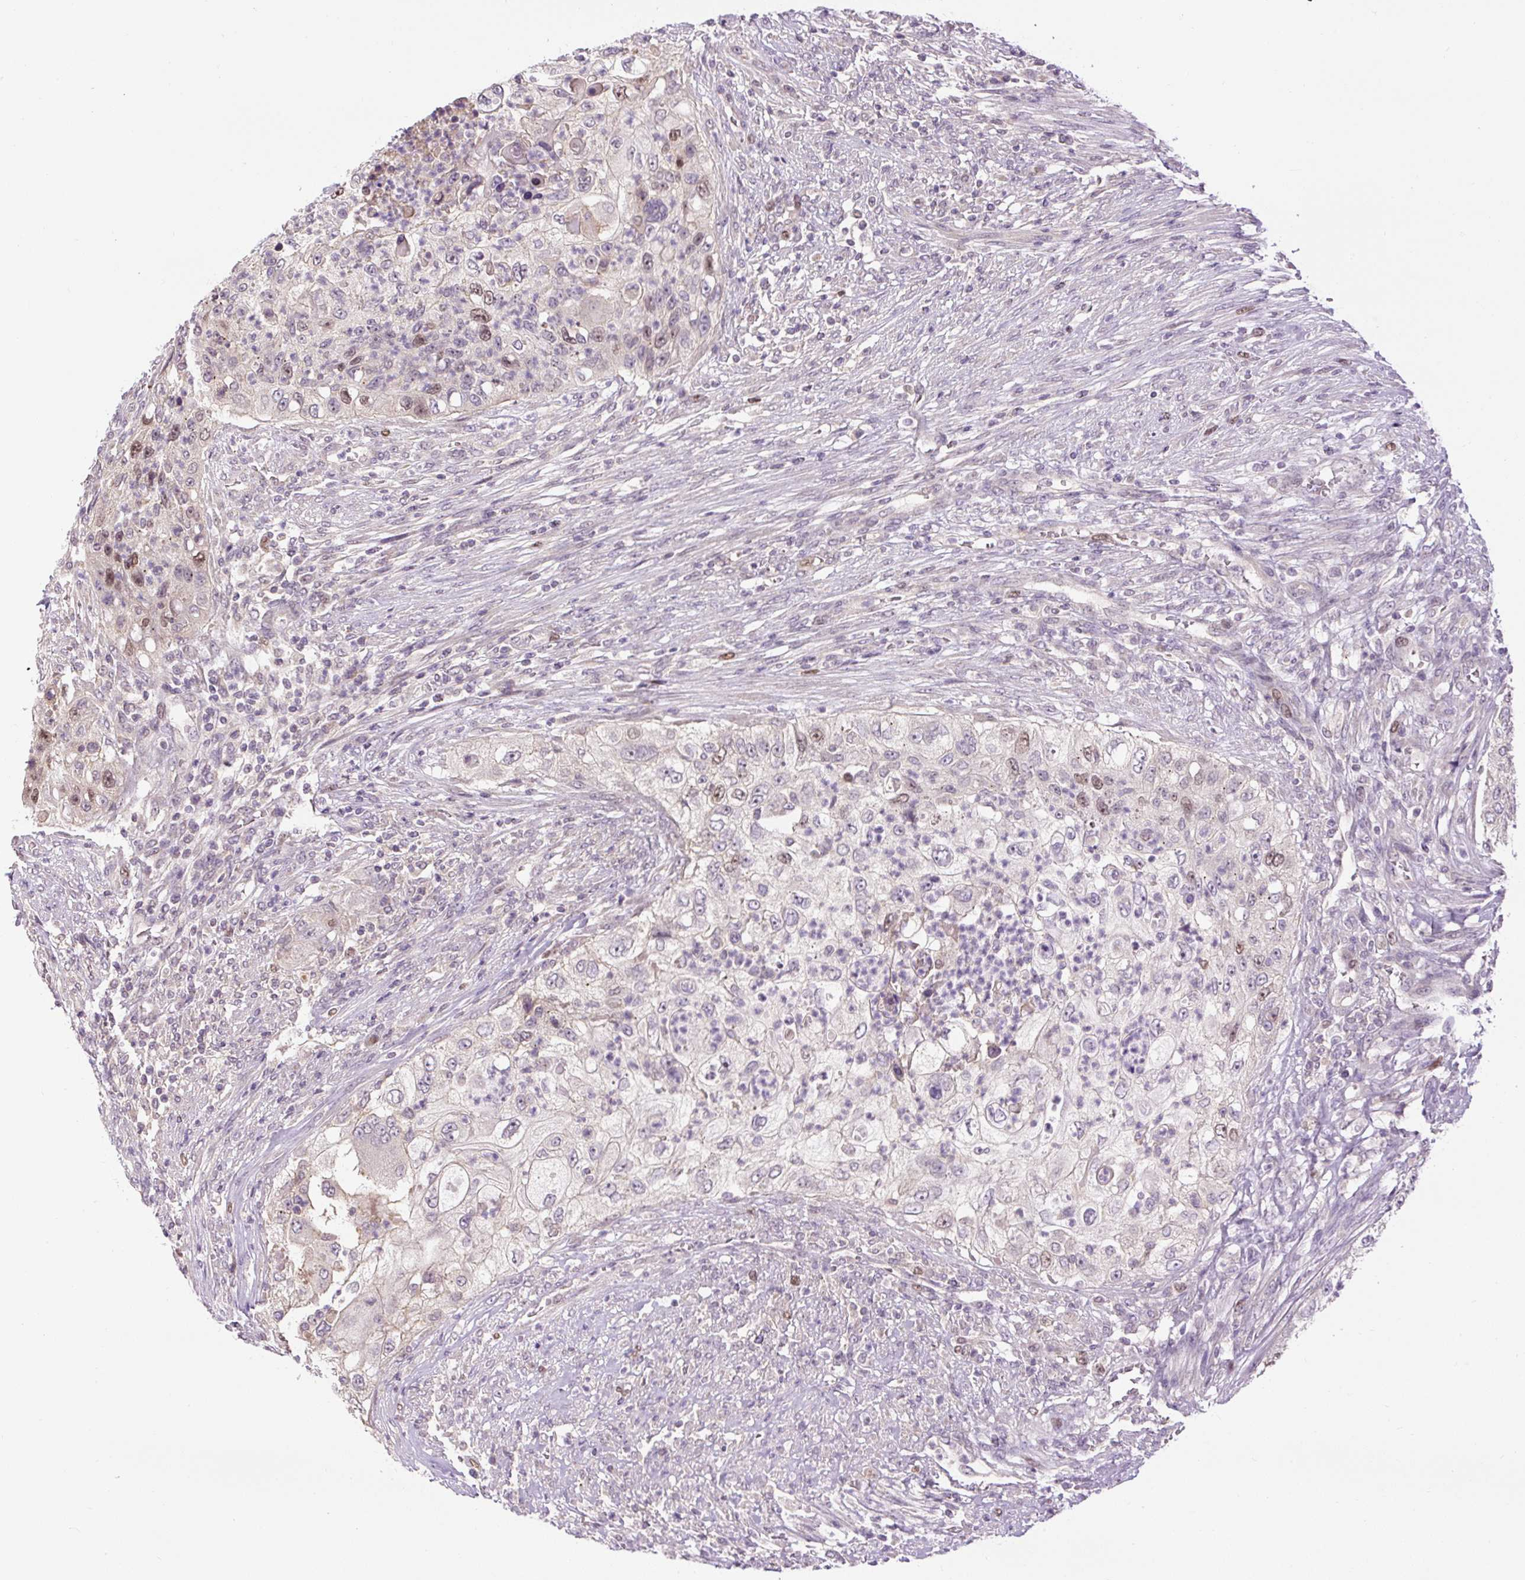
{"staining": {"intensity": "moderate", "quantity": "<25%", "location": "nuclear"}, "tissue": "urothelial cancer", "cell_type": "Tumor cells", "image_type": "cancer", "snomed": [{"axis": "morphology", "description": "Urothelial carcinoma, High grade"}, {"axis": "topography", "description": "Urinary bladder"}], "caption": "Urothelial cancer stained for a protein (brown) displays moderate nuclear positive expression in about <25% of tumor cells.", "gene": "RACGAP1", "patient": {"sex": "female", "age": 60}}